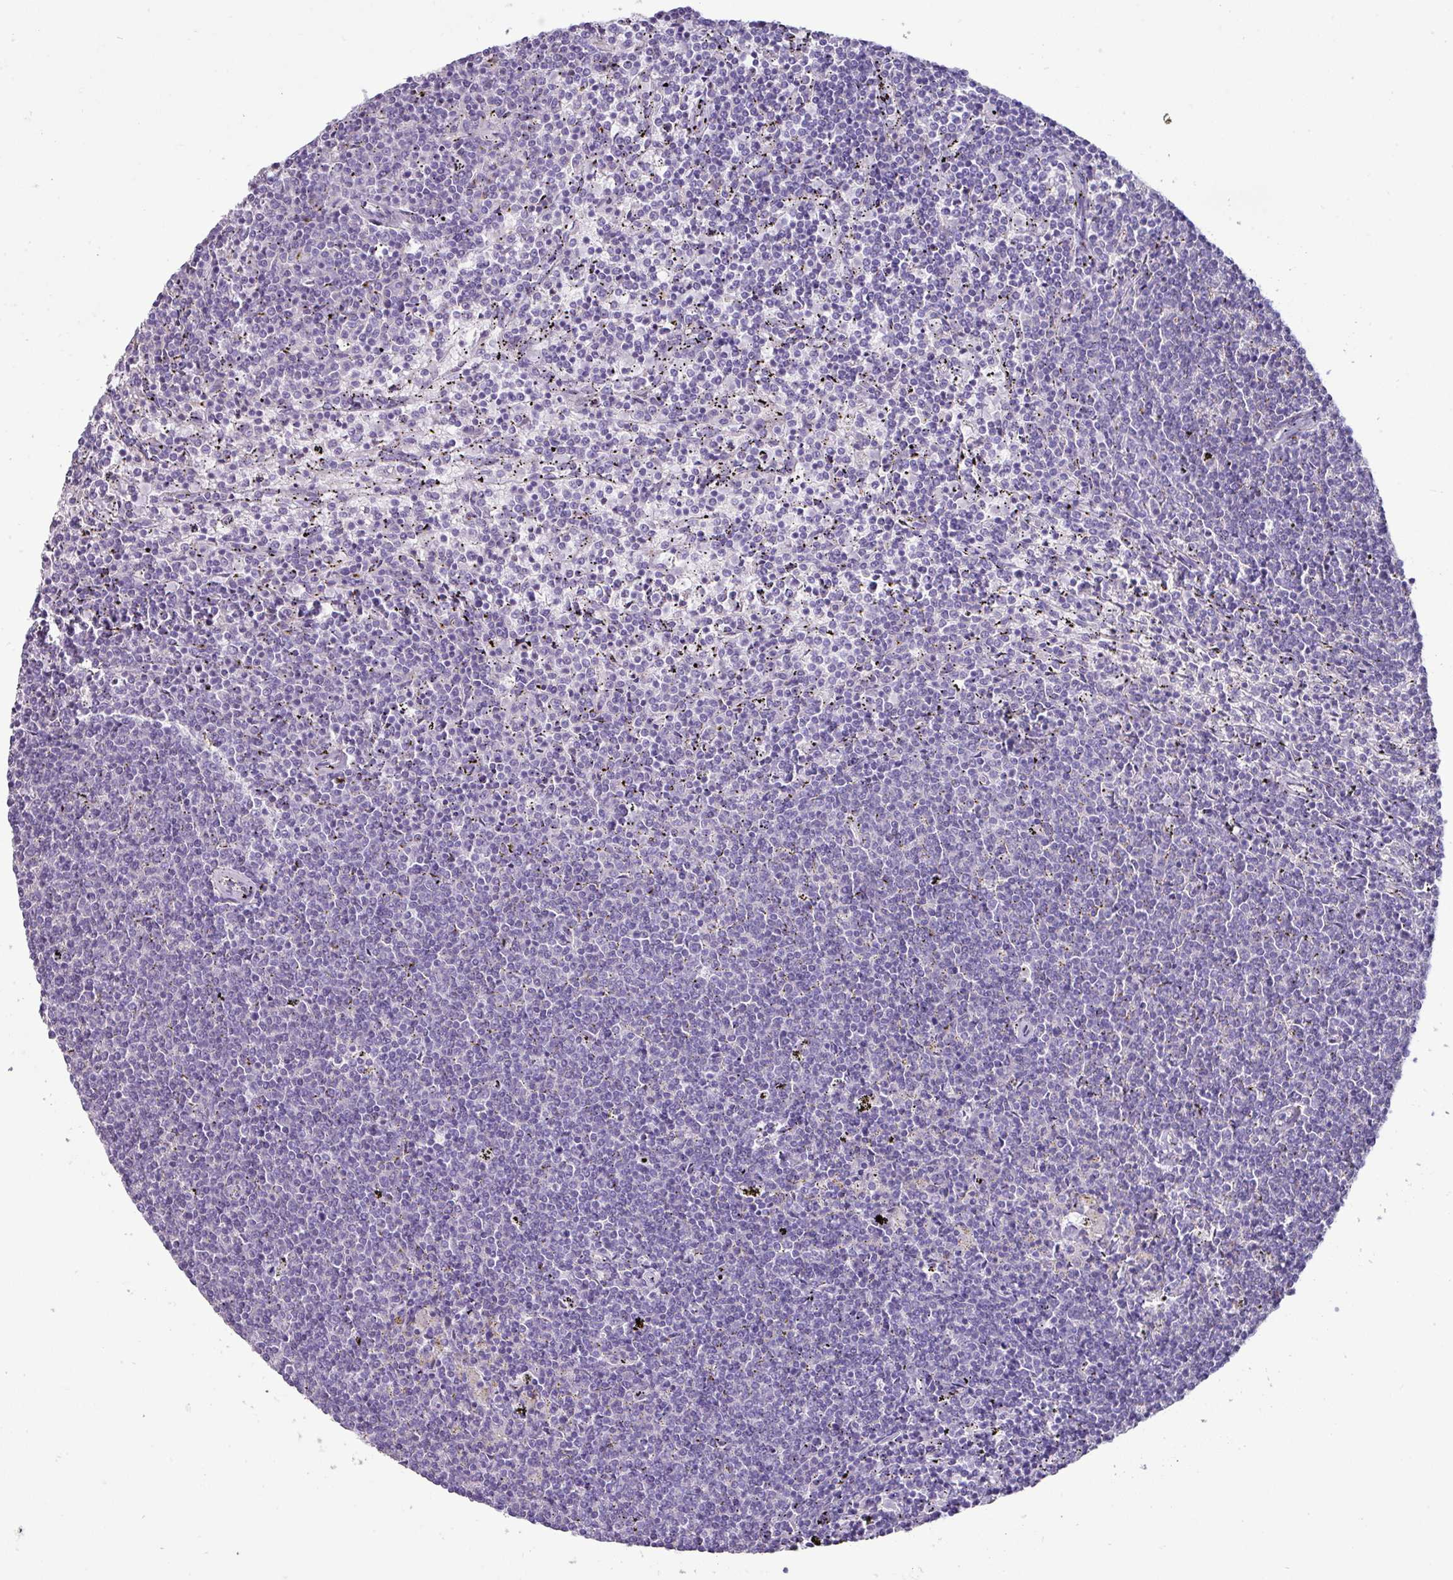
{"staining": {"intensity": "negative", "quantity": "none", "location": "none"}, "tissue": "lymphoma", "cell_type": "Tumor cells", "image_type": "cancer", "snomed": [{"axis": "morphology", "description": "Malignant lymphoma, non-Hodgkin's type, Low grade"}, {"axis": "topography", "description": "Spleen"}], "caption": "IHC micrograph of neoplastic tissue: human malignant lymphoma, non-Hodgkin's type (low-grade) stained with DAB (3,3'-diaminobenzidine) demonstrates no significant protein positivity in tumor cells.", "gene": "GSTA3", "patient": {"sex": "female", "age": 50}}